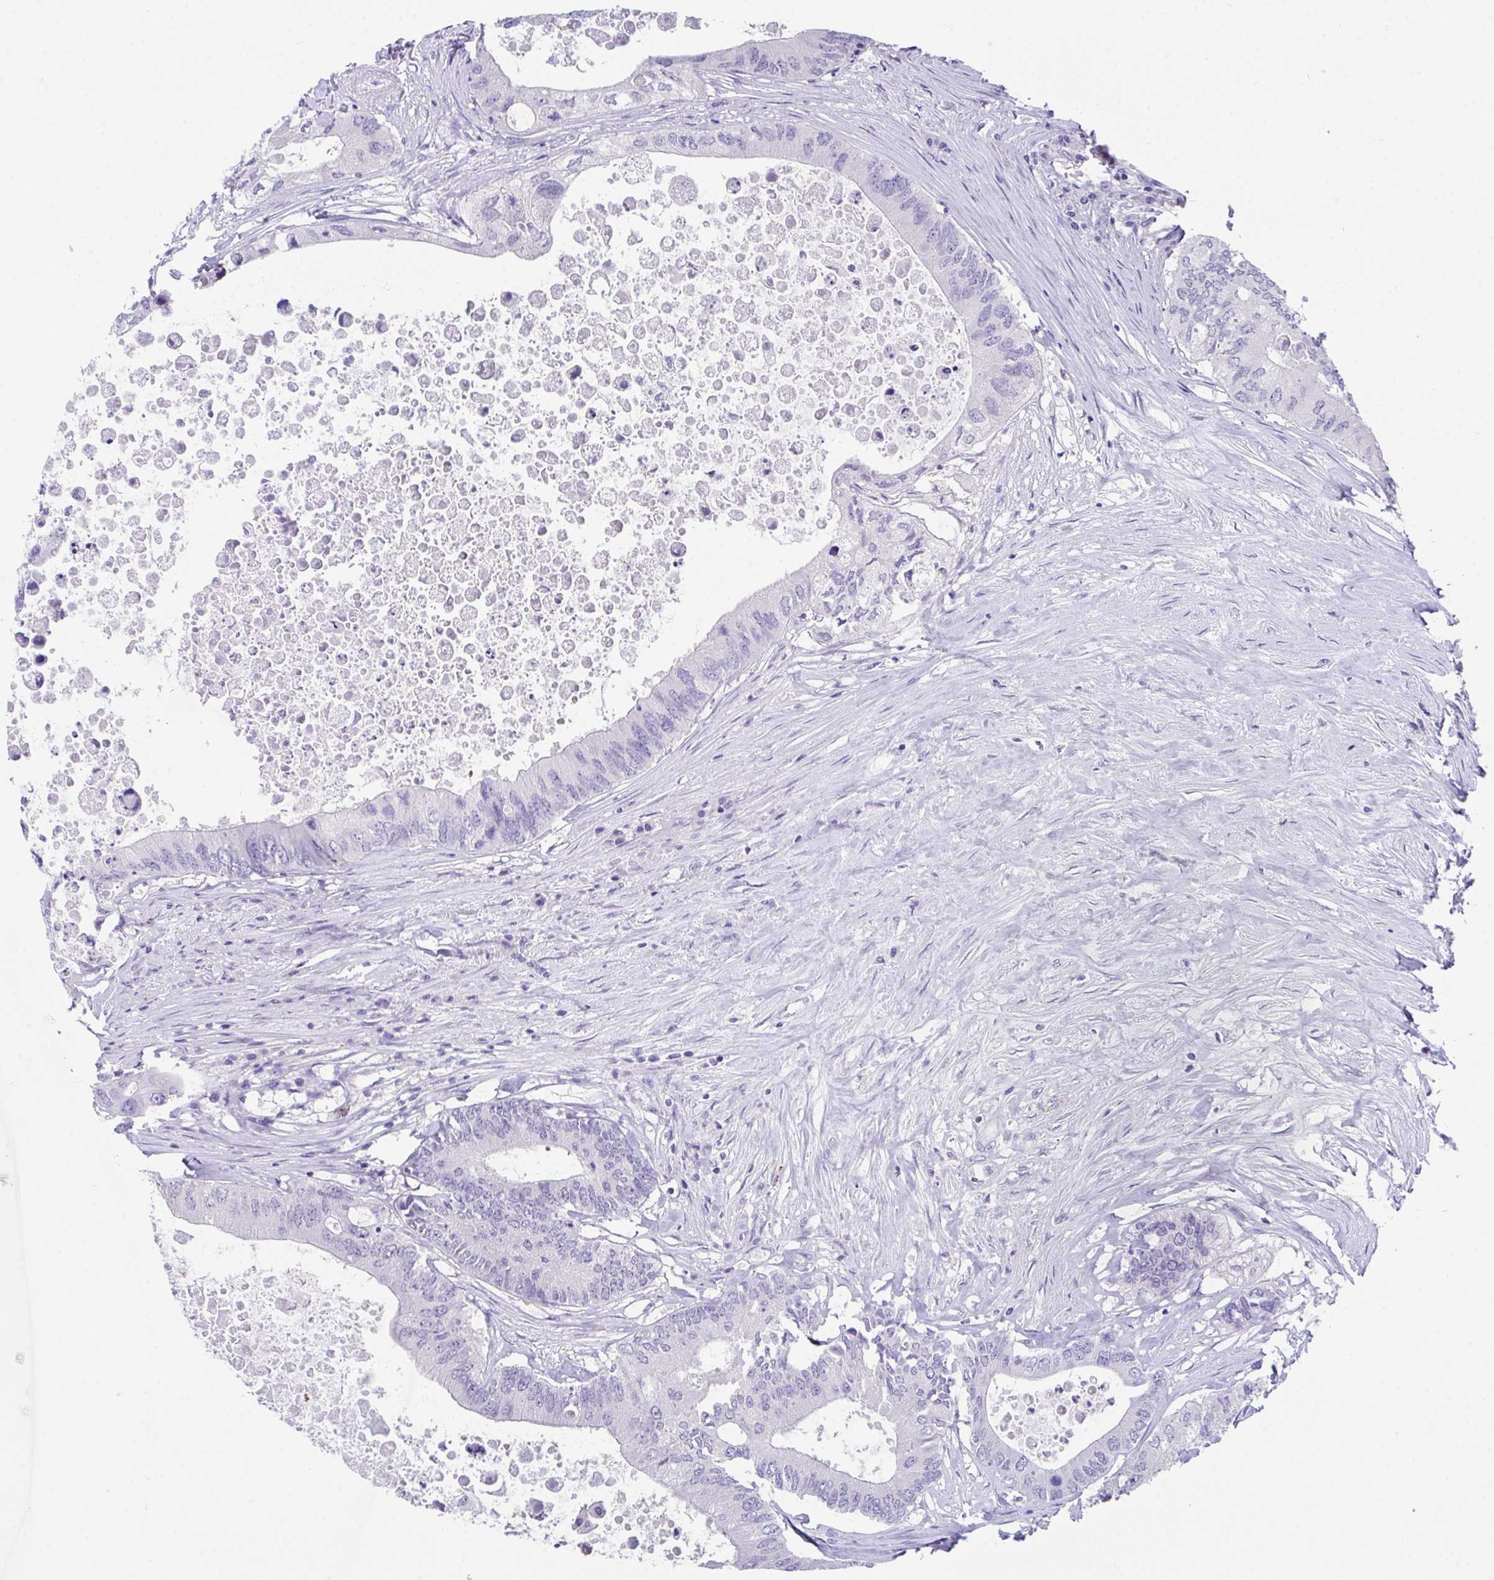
{"staining": {"intensity": "negative", "quantity": "none", "location": "none"}, "tissue": "colorectal cancer", "cell_type": "Tumor cells", "image_type": "cancer", "snomed": [{"axis": "morphology", "description": "Adenocarcinoma, NOS"}, {"axis": "topography", "description": "Colon"}], "caption": "A high-resolution histopathology image shows IHC staining of colorectal adenocarcinoma, which reveals no significant expression in tumor cells. (DAB immunohistochemistry visualized using brightfield microscopy, high magnification).", "gene": "HACD4", "patient": {"sex": "male", "age": 71}}